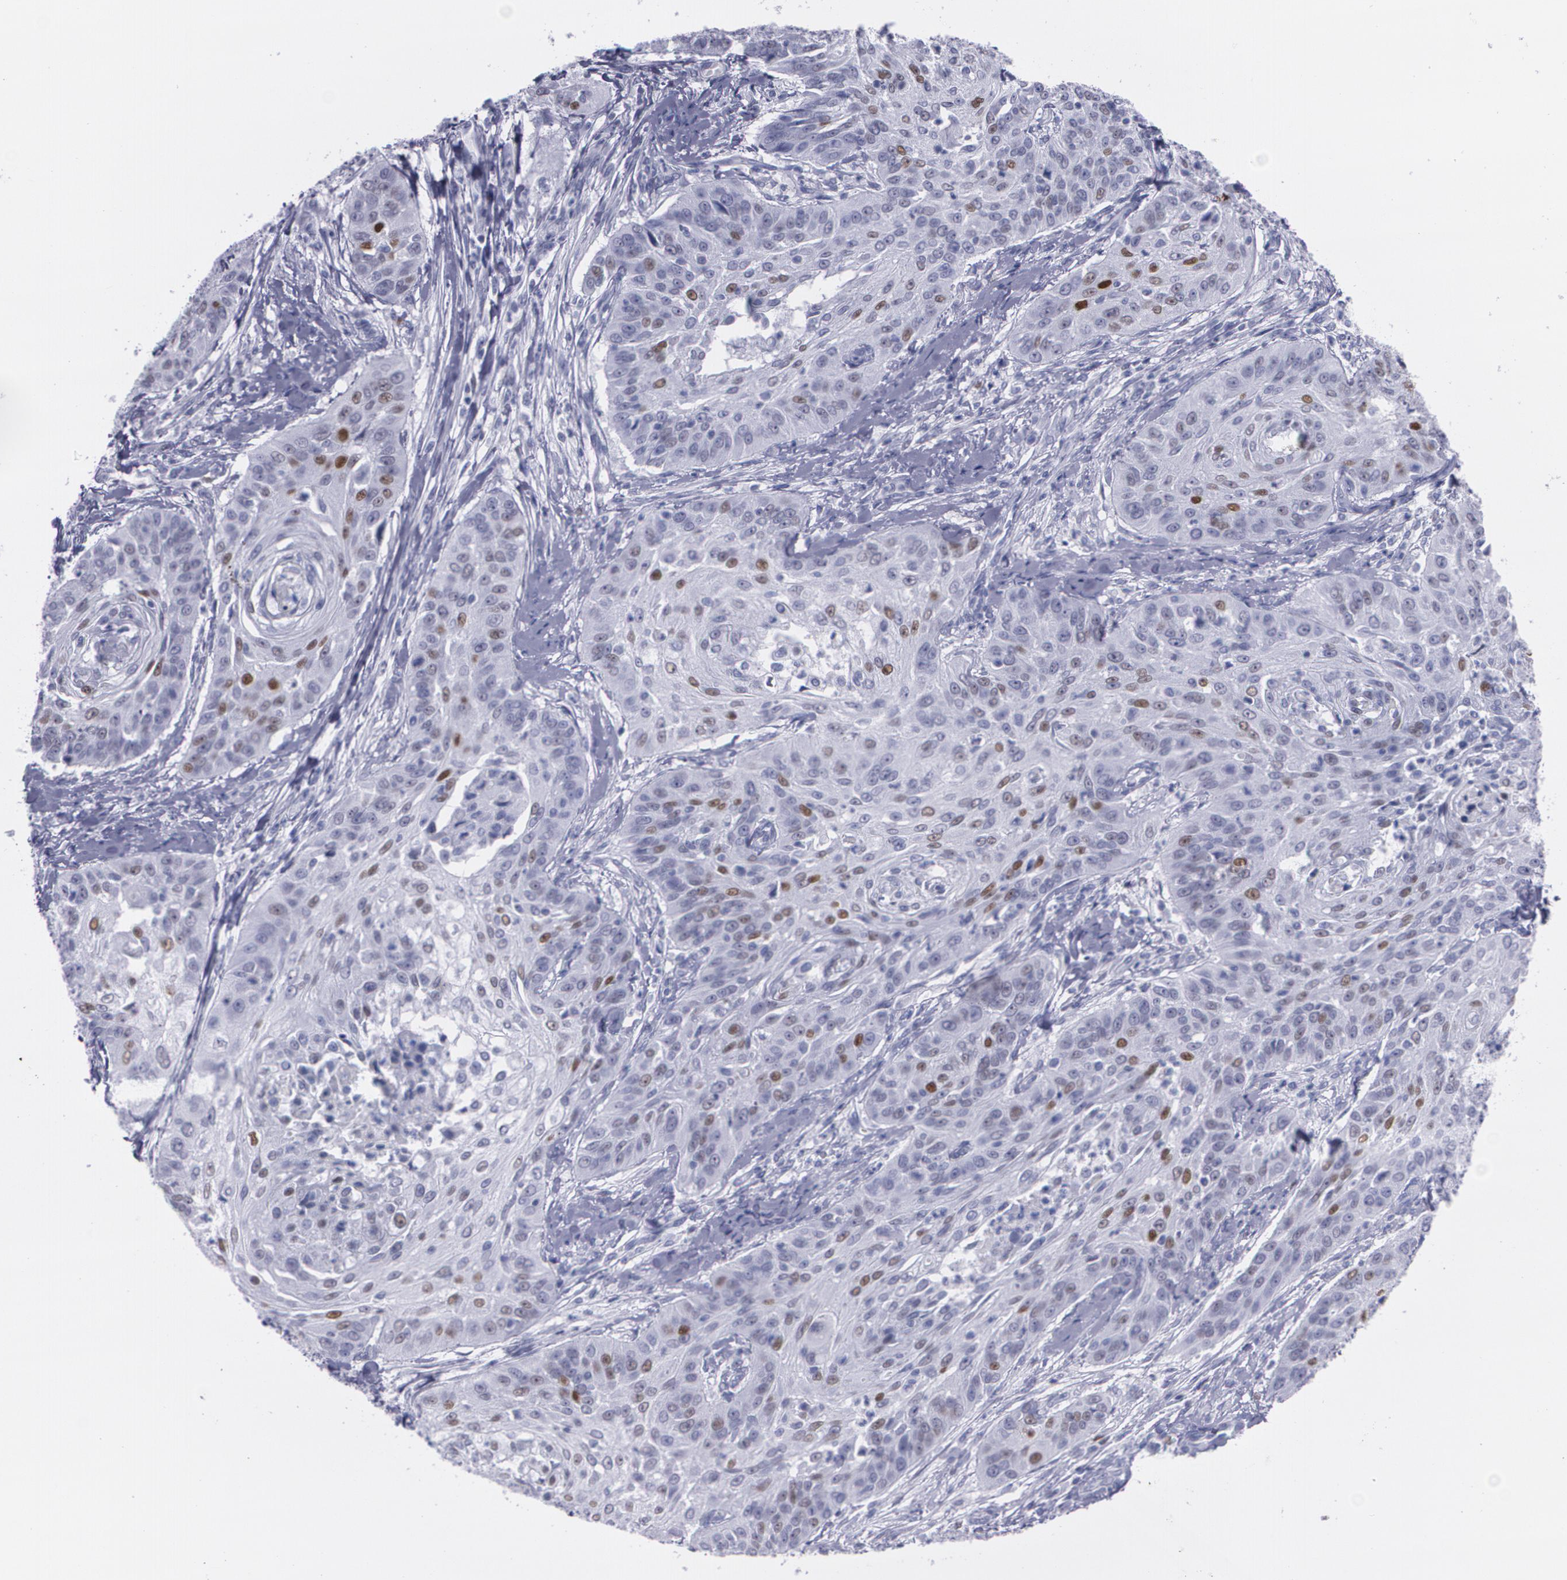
{"staining": {"intensity": "moderate", "quantity": "<25%", "location": "nuclear"}, "tissue": "cervical cancer", "cell_type": "Tumor cells", "image_type": "cancer", "snomed": [{"axis": "morphology", "description": "Squamous cell carcinoma, NOS"}, {"axis": "topography", "description": "Cervix"}], "caption": "Immunohistochemical staining of human cervical cancer (squamous cell carcinoma) shows low levels of moderate nuclear positivity in approximately <25% of tumor cells. The protein of interest is stained brown, and the nuclei are stained in blue (DAB (3,3'-diaminobenzidine) IHC with brightfield microscopy, high magnification).", "gene": "TP53", "patient": {"sex": "female", "age": 64}}